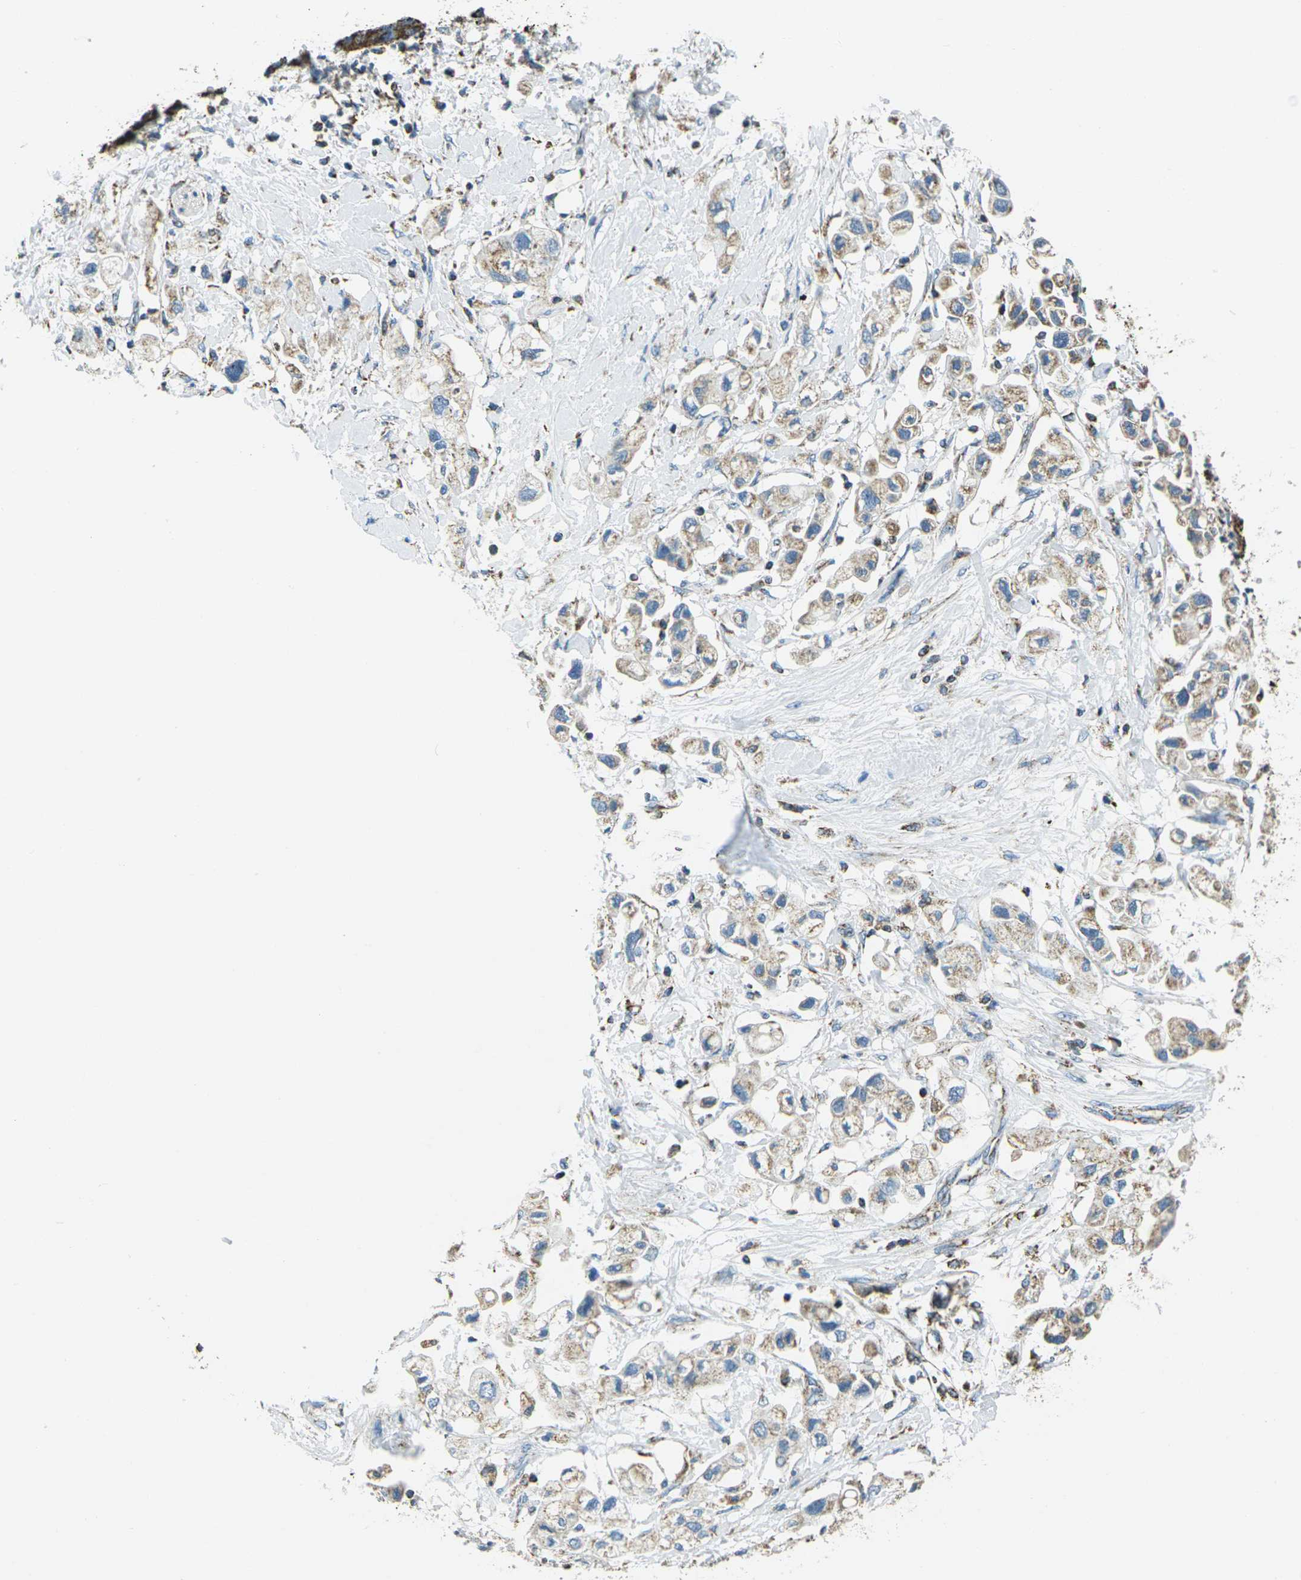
{"staining": {"intensity": "weak", "quantity": ">75%", "location": "cytoplasmic/membranous"}, "tissue": "pancreatic cancer", "cell_type": "Tumor cells", "image_type": "cancer", "snomed": [{"axis": "morphology", "description": "Adenocarcinoma, NOS"}, {"axis": "topography", "description": "Pancreas"}], "caption": "Immunohistochemistry (IHC) (DAB) staining of pancreatic cancer (adenocarcinoma) exhibits weak cytoplasmic/membranous protein staining in approximately >75% of tumor cells.", "gene": "IRF3", "patient": {"sex": "female", "age": 56}}